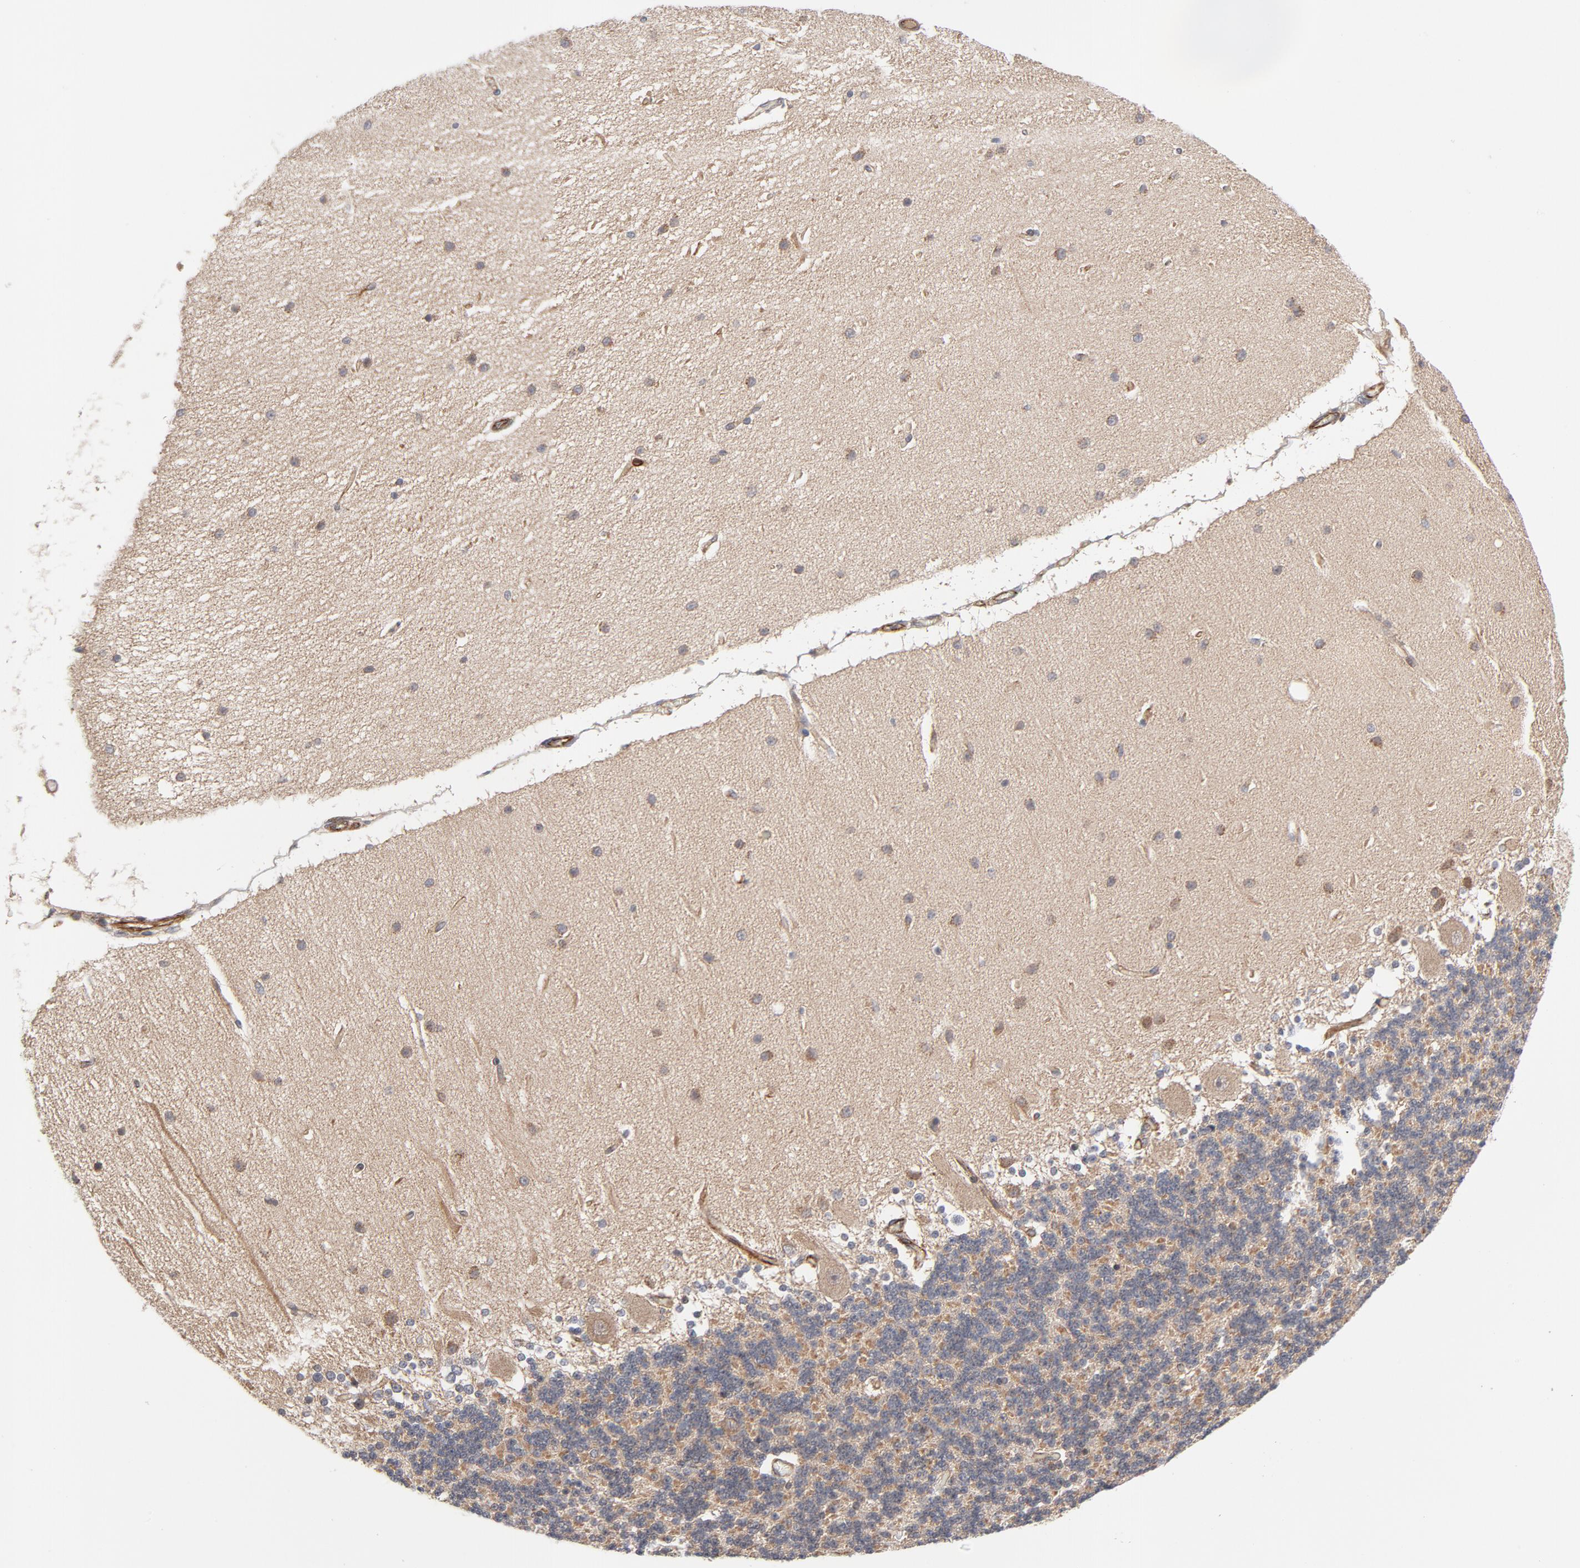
{"staining": {"intensity": "moderate", "quantity": "<25%", "location": "cytoplasmic/membranous"}, "tissue": "cerebellum", "cell_type": "Cells in granular layer", "image_type": "normal", "snomed": [{"axis": "morphology", "description": "Normal tissue, NOS"}, {"axis": "topography", "description": "Cerebellum"}], "caption": "A brown stain shows moderate cytoplasmic/membranous positivity of a protein in cells in granular layer of benign human cerebellum.", "gene": "DNAAF2", "patient": {"sex": "female", "age": 54}}